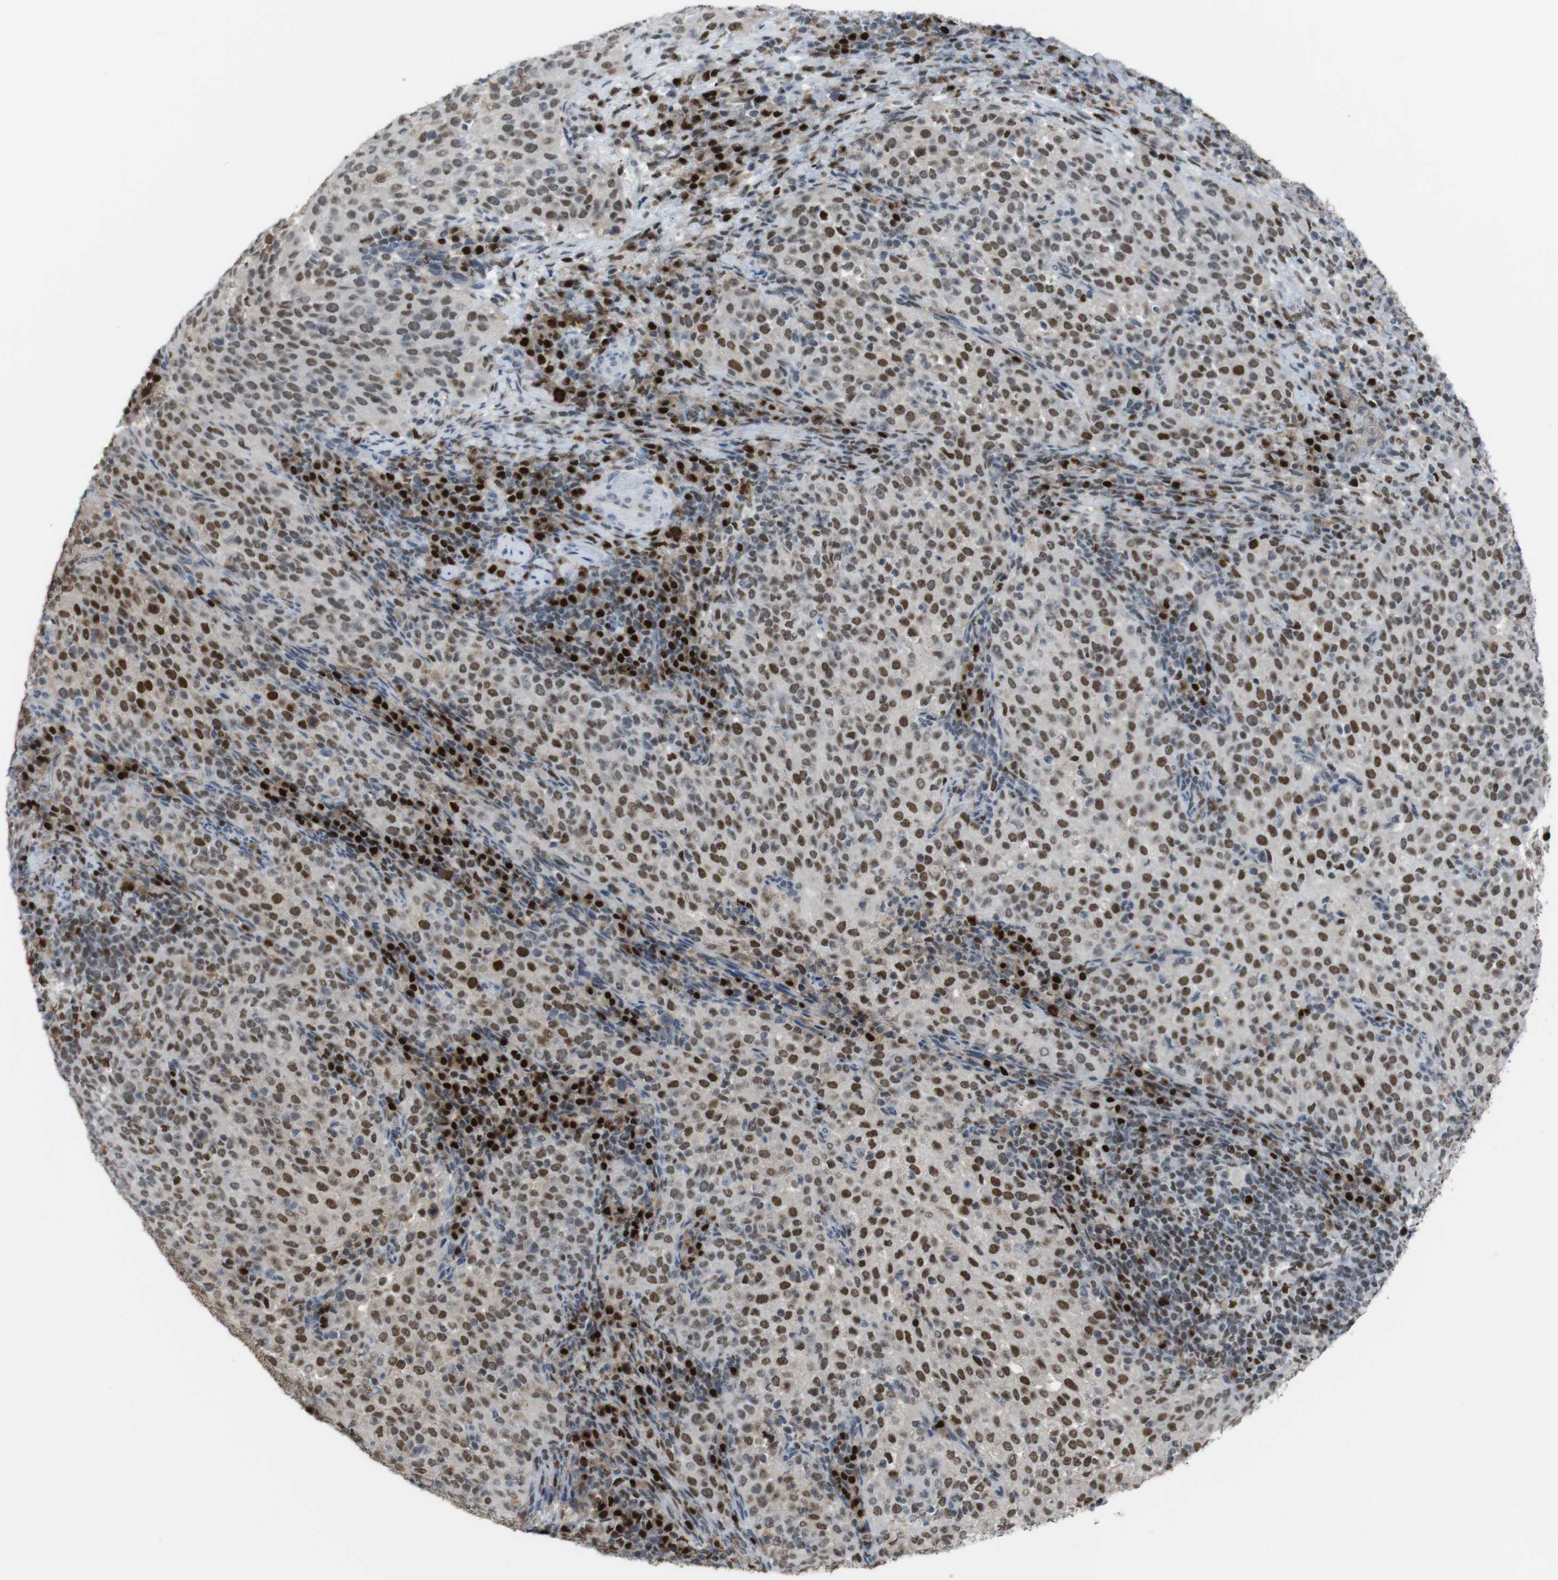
{"staining": {"intensity": "strong", "quantity": ">75%", "location": "nuclear"}, "tissue": "cervical cancer", "cell_type": "Tumor cells", "image_type": "cancer", "snomed": [{"axis": "morphology", "description": "Squamous cell carcinoma, NOS"}, {"axis": "topography", "description": "Cervix"}], "caption": "Immunohistochemical staining of human cervical cancer (squamous cell carcinoma) exhibits high levels of strong nuclear positivity in about >75% of tumor cells.", "gene": "SUB1", "patient": {"sex": "female", "age": 51}}